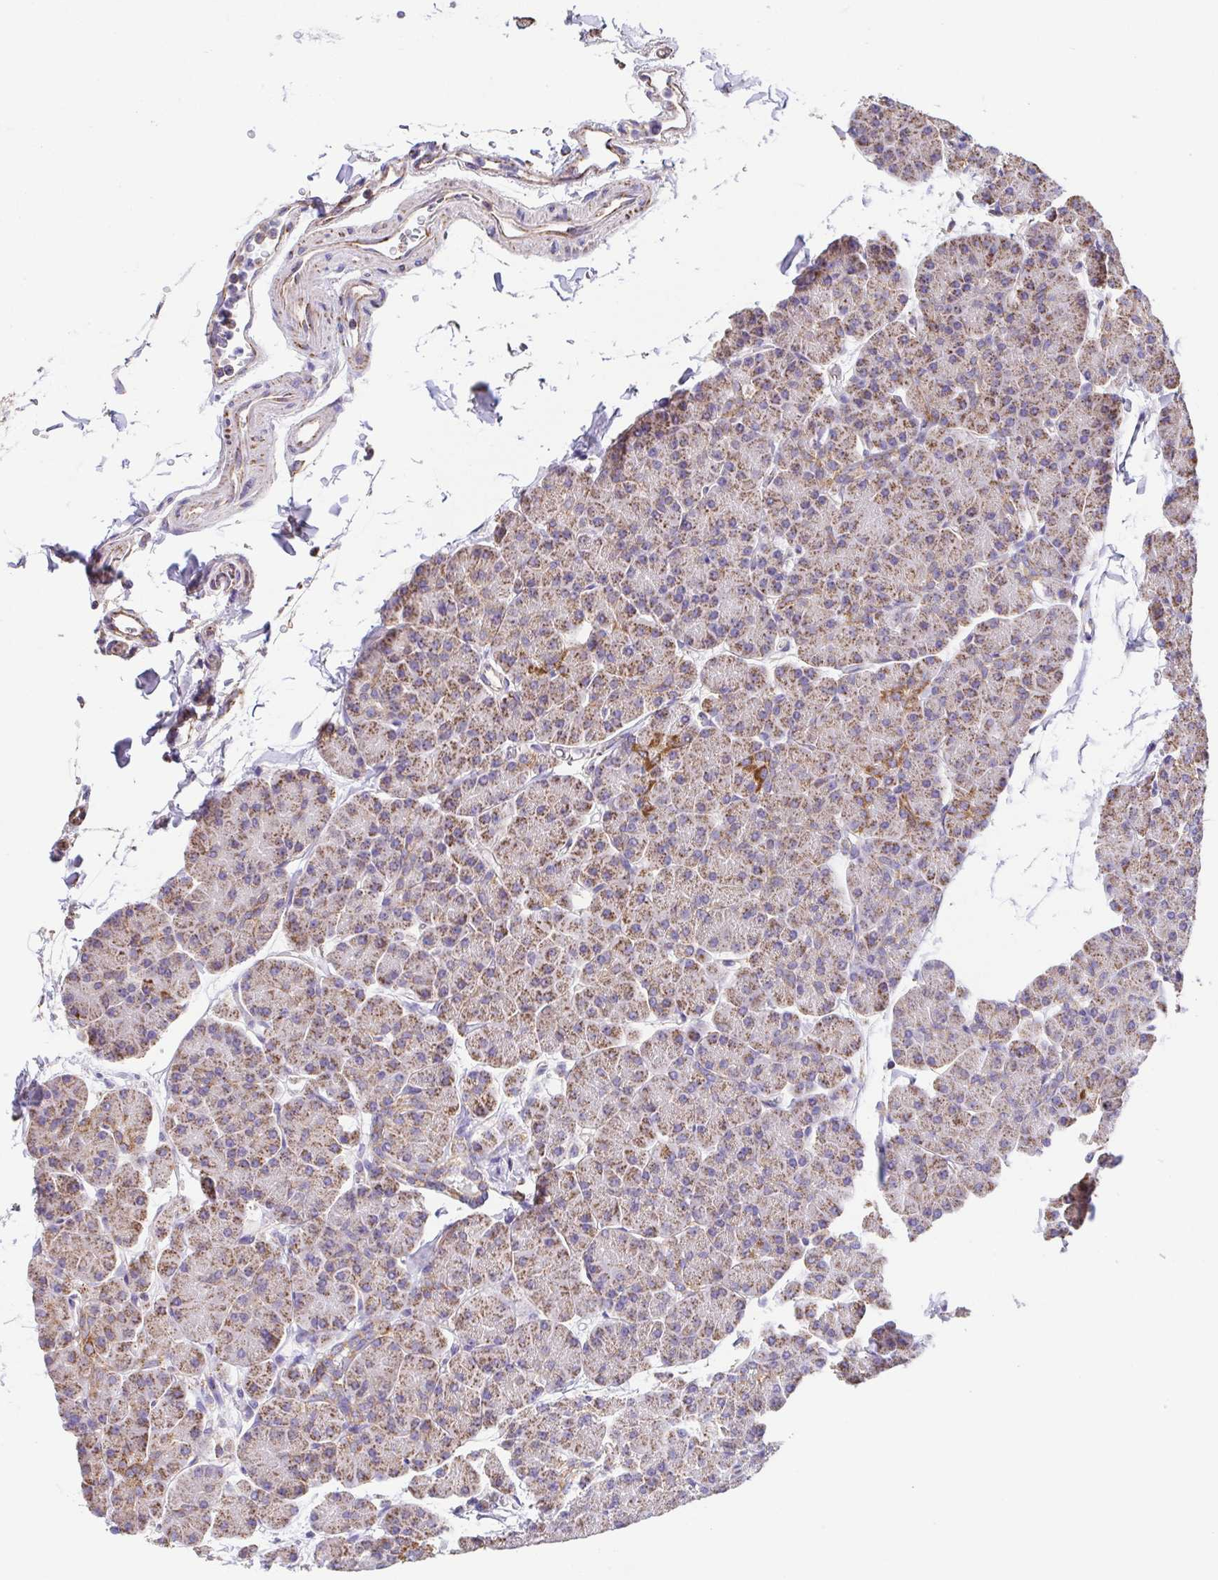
{"staining": {"intensity": "moderate", "quantity": "25%-75%", "location": "cytoplasmic/membranous"}, "tissue": "pancreas", "cell_type": "Exocrine glandular cells", "image_type": "normal", "snomed": [{"axis": "morphology", "description": "Normal tissue, NOS"}, {"axis": "topography", "description": "Pancreas"}, {"axis": "topography", "description": "Peripheral nerve tissue"}], "caption": "Pancreas stained with IHC exhibits moderate cytoplasmic/membranous positivity in approximately 25%-75% of exocrine glandular cells.", "gene": "GINM1", "patient": {"sex": "male", "age": 54}}